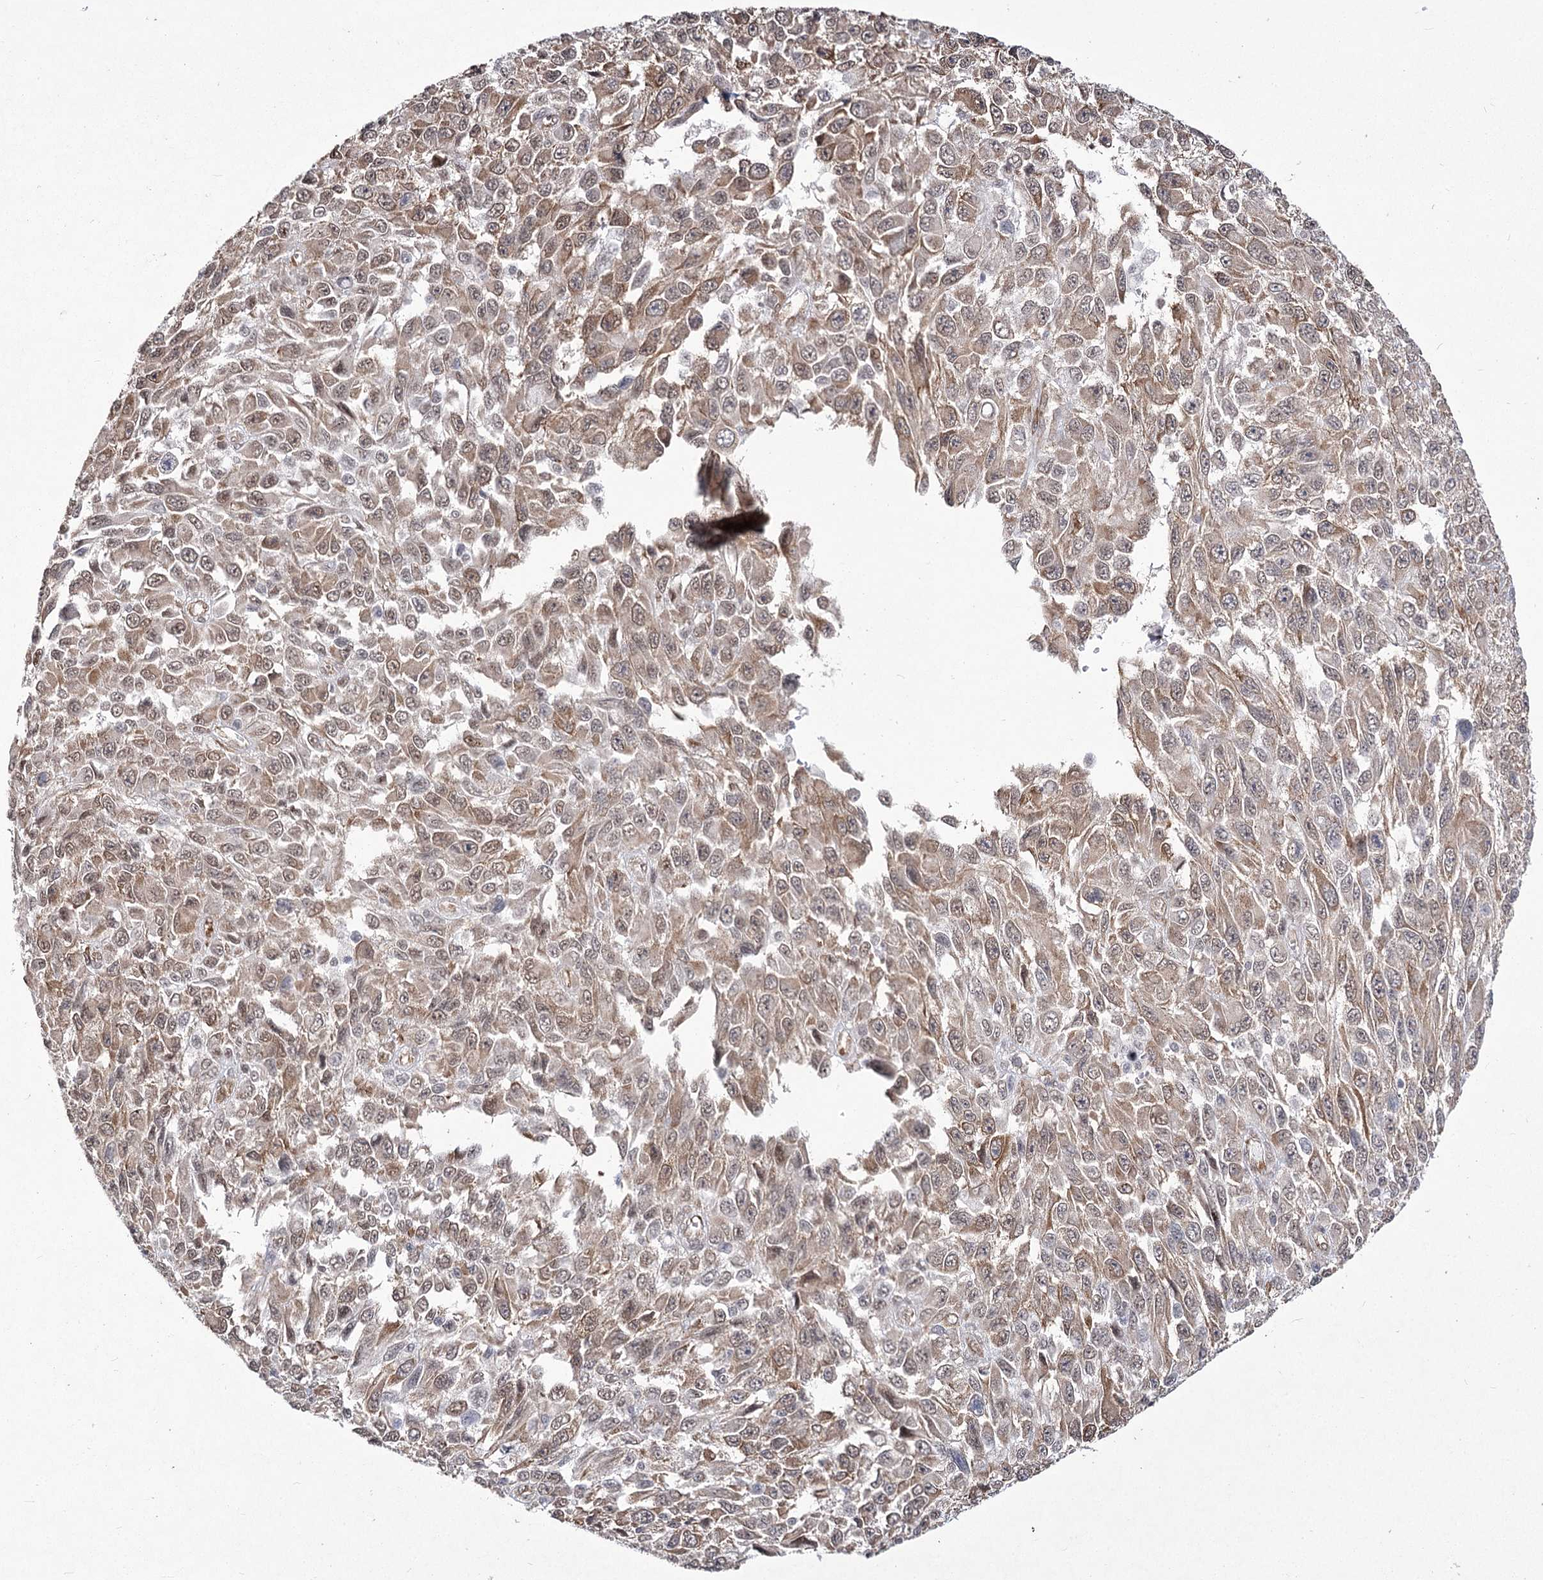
{"staining": {"intensity": "moderate", "quantity": ">75%", "location": "cytoplasmic/membranous,nuclear"}, "tissue": "melanoma", "cell_type": "Tumor cells", "image_type": "cancer", "snomed": [{"axis": "morphology", "description": "Normal tissue, NOS"}, {"axis": "morphology", "description": "Malignant melanoma, NOS"}, {"axis": "topography", "description": "Skin"}], "caption": "A medium amount of moderate cytoplasmic/membranous and nuclear expression is appreciated in about >75% of tumor cells in melanoma tissue.", "gene": "YBX3", "patient": {"sex": "female", "age": 96}}